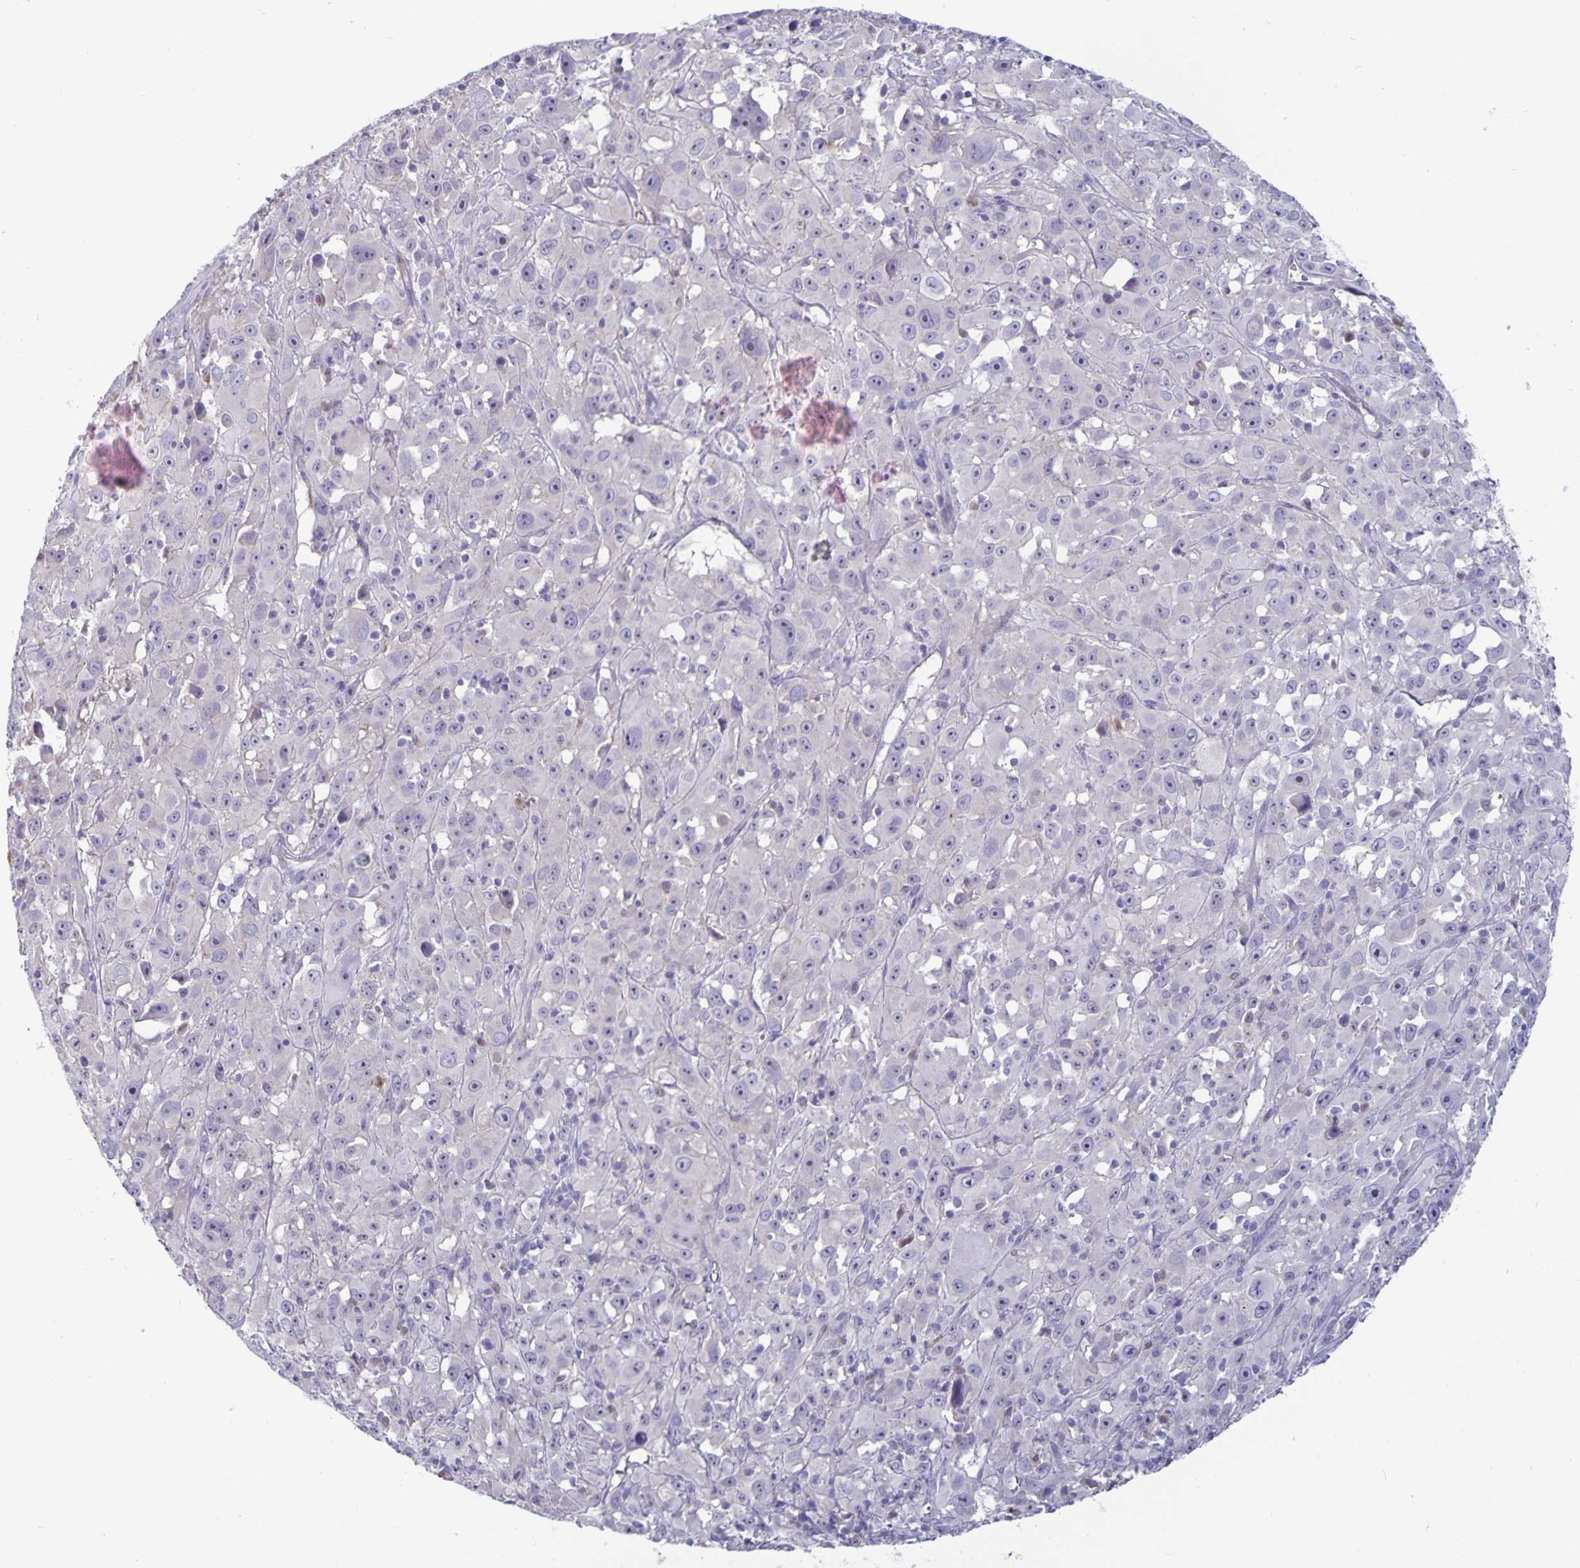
{"staining": {"intensity": "negative", "quantity": "none", "location": "none"}, "tissue": "melanoma", "cell_type": "Tumor cells", "image_type": "cancer", "snomed": [{"axis": "morphology", "description": "Malignant melanoma, Metastatic site"}, {"axis": "topography", "description": "Soft tissue"}], "caption": "A high-resolution image shows immunohistochemistry staining of melanoma, which shows no significant staining in tumor cells.", "gene": "PLCB3", "patient": {"sex": "male", "age": 50}}